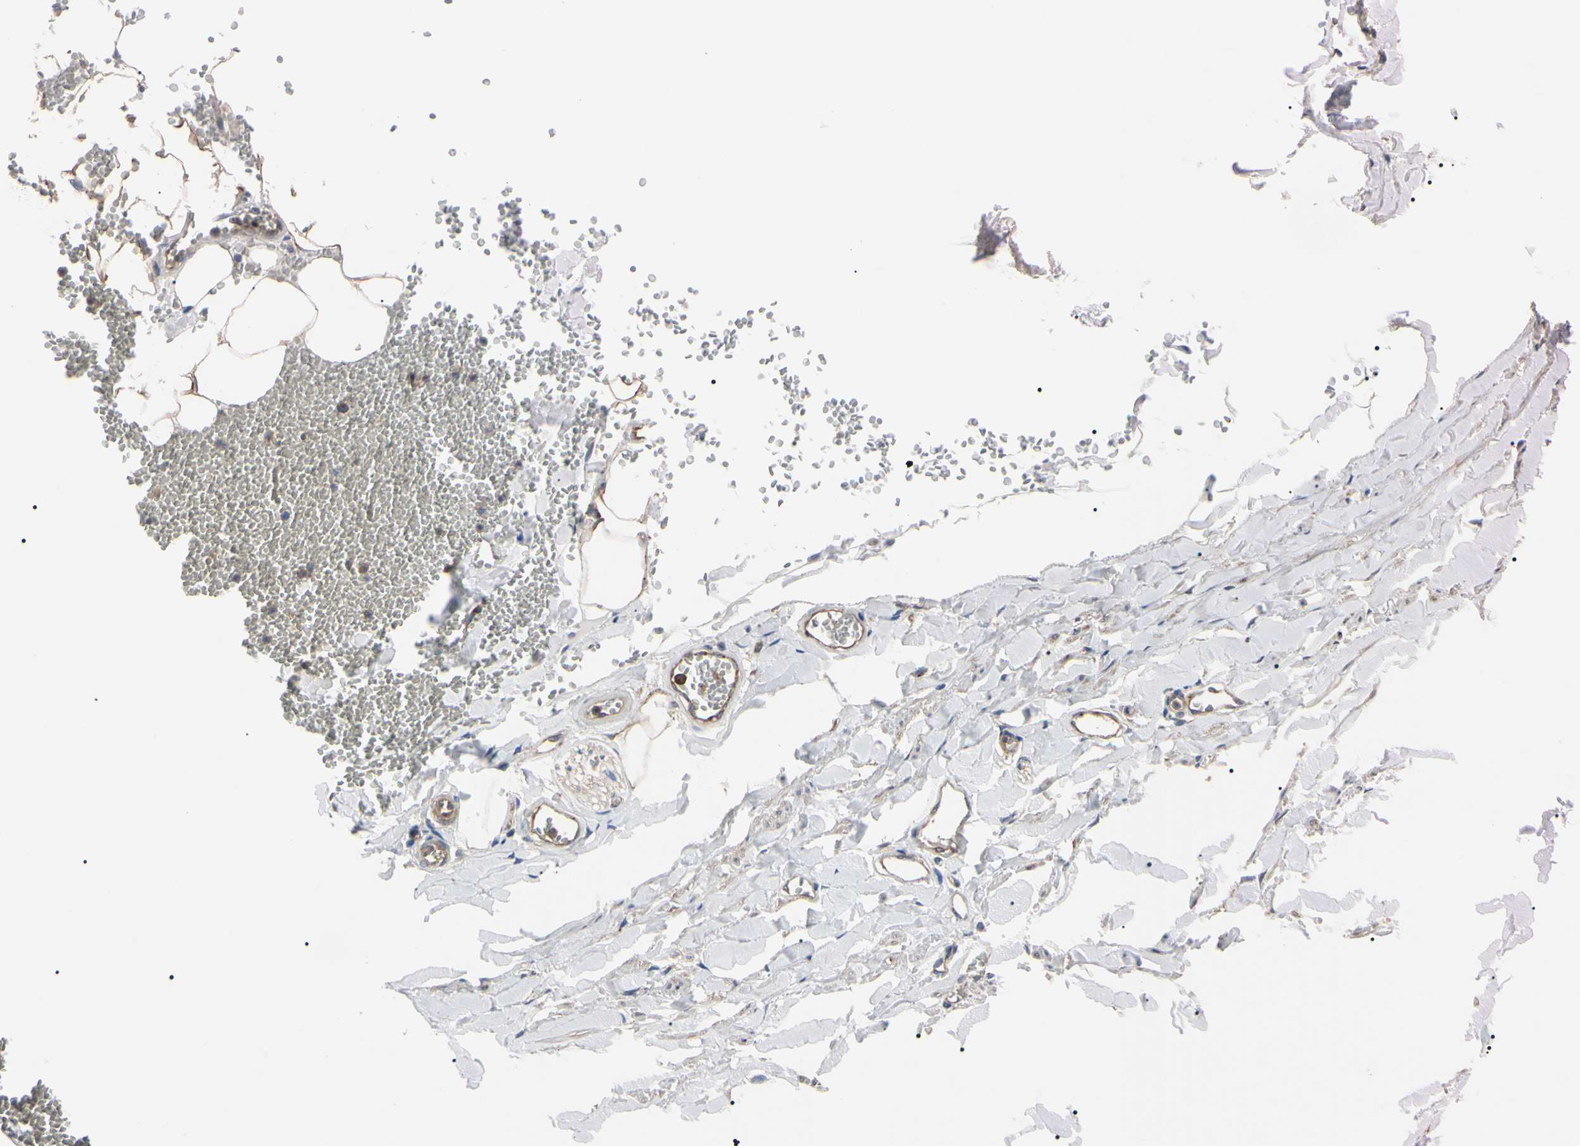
{"staining": {"intensity": "moderate", "quantity": ">75%", "location": "cytoplasmic/membranous"}, "tissue": "adipose tissue", "cell_type": "Adipocytes", "image_type": "normal", "snomed": [{"axis": "morphology", "description": "Normal tissue, NOS"}, {"axis": "topography", "description": "Adipose tissue"}, {"axis": "topography", "description": "Peripheral nerve tissue"}], "caption": "Immunohistochemical staining of benign adipose tissue reveals moderate cytoplasmic/membranous protein positivity in approximately >75% of adipocytes.", "gene": "PRKACA", "patient": {"sex": "male", "age": 52}}